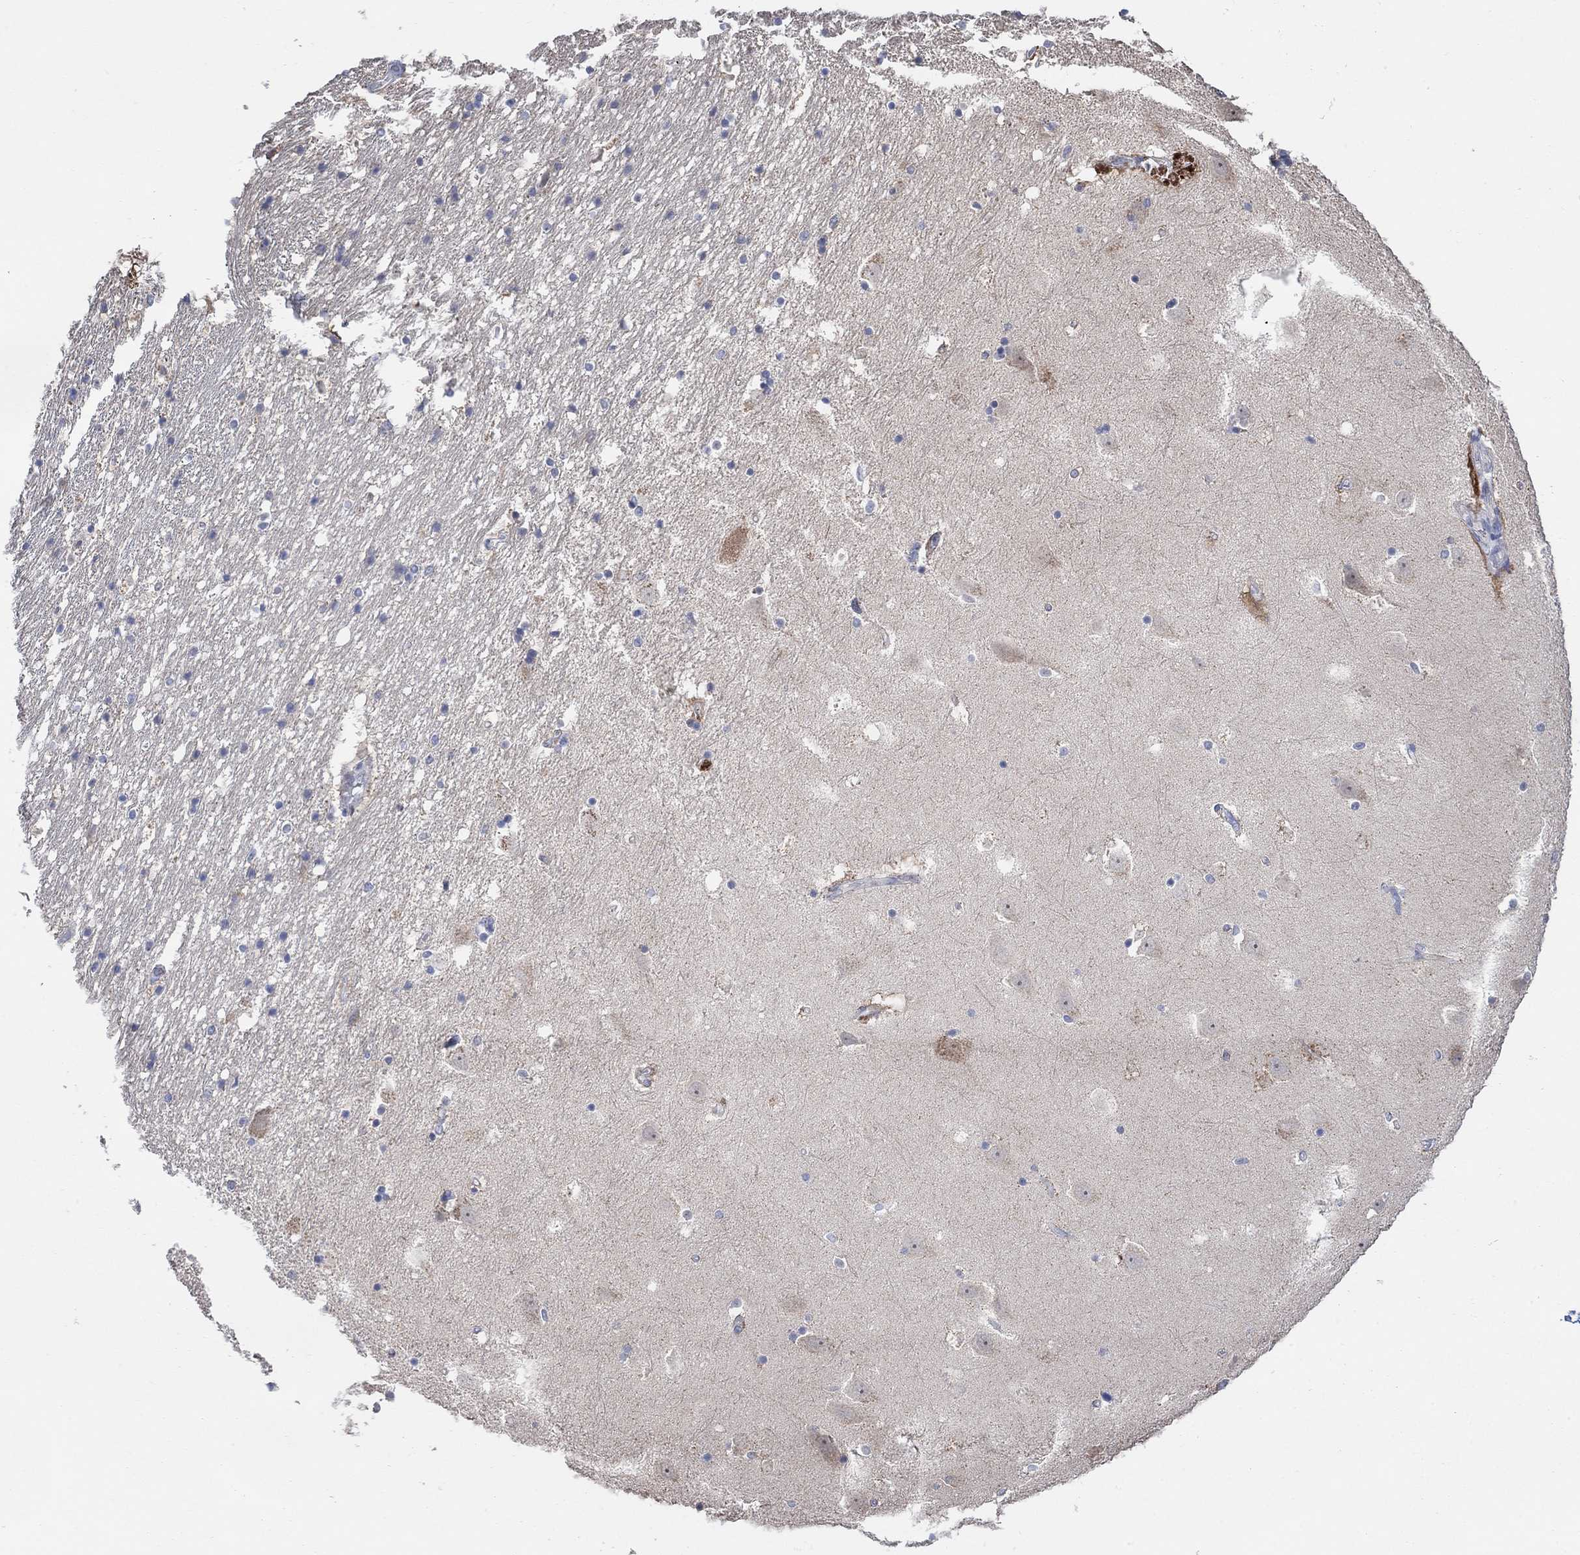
{"staining": {"intensity": "negative", "quantity": "none", "location": "none"}, "tissue": "hippocampus", "cell_type": "Glial cells", "image_type": "normal", "snomed": [{"axis": "morphology", "description": "Normal tissue, NOS"}, {"axis": "topography", "description": "Hippocampus"}], "caption": "Protein analysis of normal hippocampus displays no significant expression in glial cells.", "gene": "CNTF", "patient": {"sex": "male", "age": 49}}